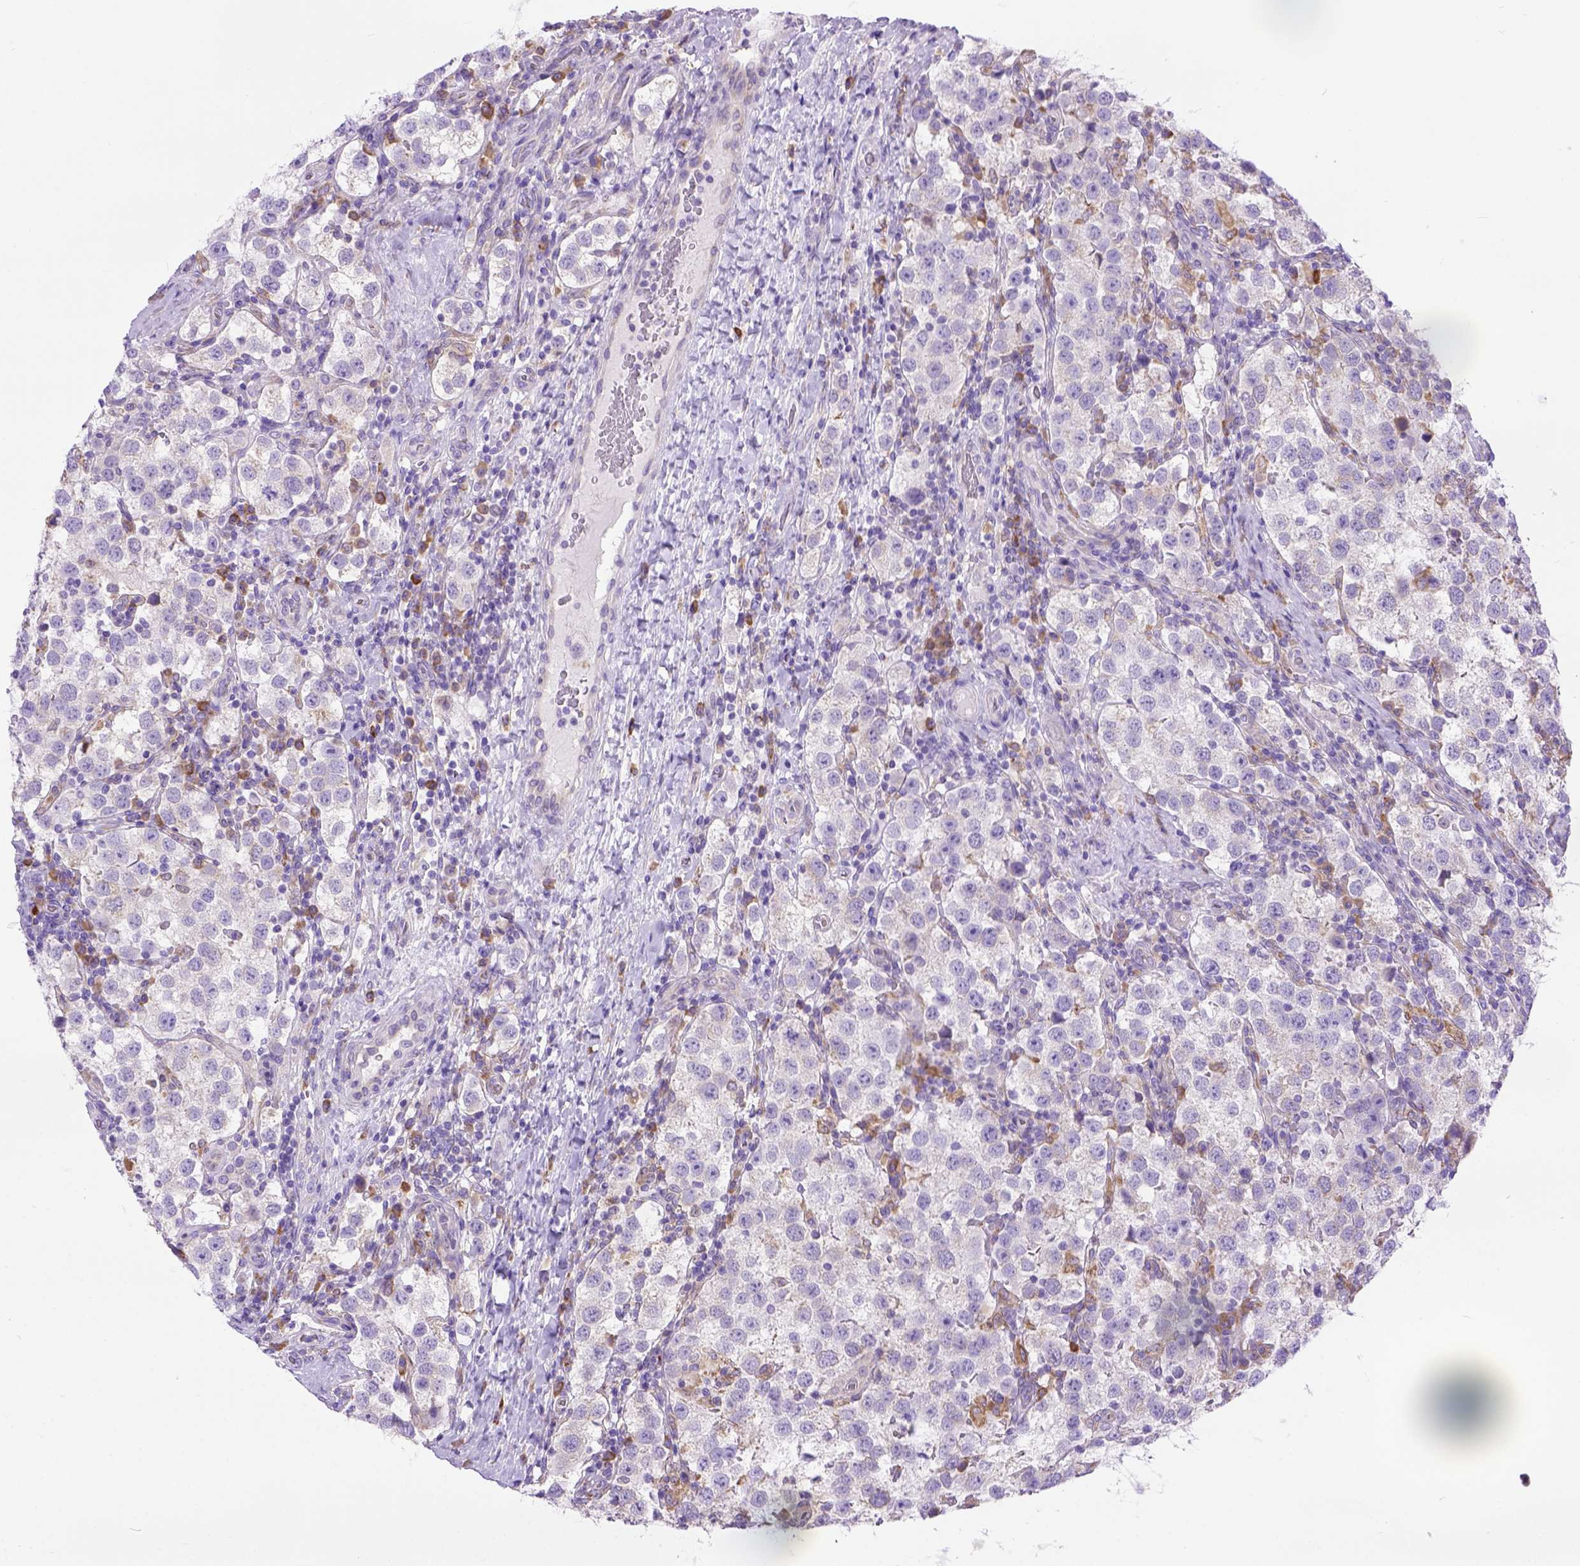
{"staining": {"intensity": "weak", "quantity": "25%-75%", "location": "cytoplasmic/membranous"}, "tissue": "testis cancer", "cell_type": "Tumor cells", "image_type": "cancer", "snomed": [{"axis": "morphology", "description": "Seminoma, NOS"}, {"axis": "topography", "description": "Testis"}], "caption": "Testis seminoma stained with IHC displays weak cytoplasmic/membranous staining in approximately 25%-75% of tumor cells.", "gene": "PLK4", "patient": {"sex": "male", "age": 37}}